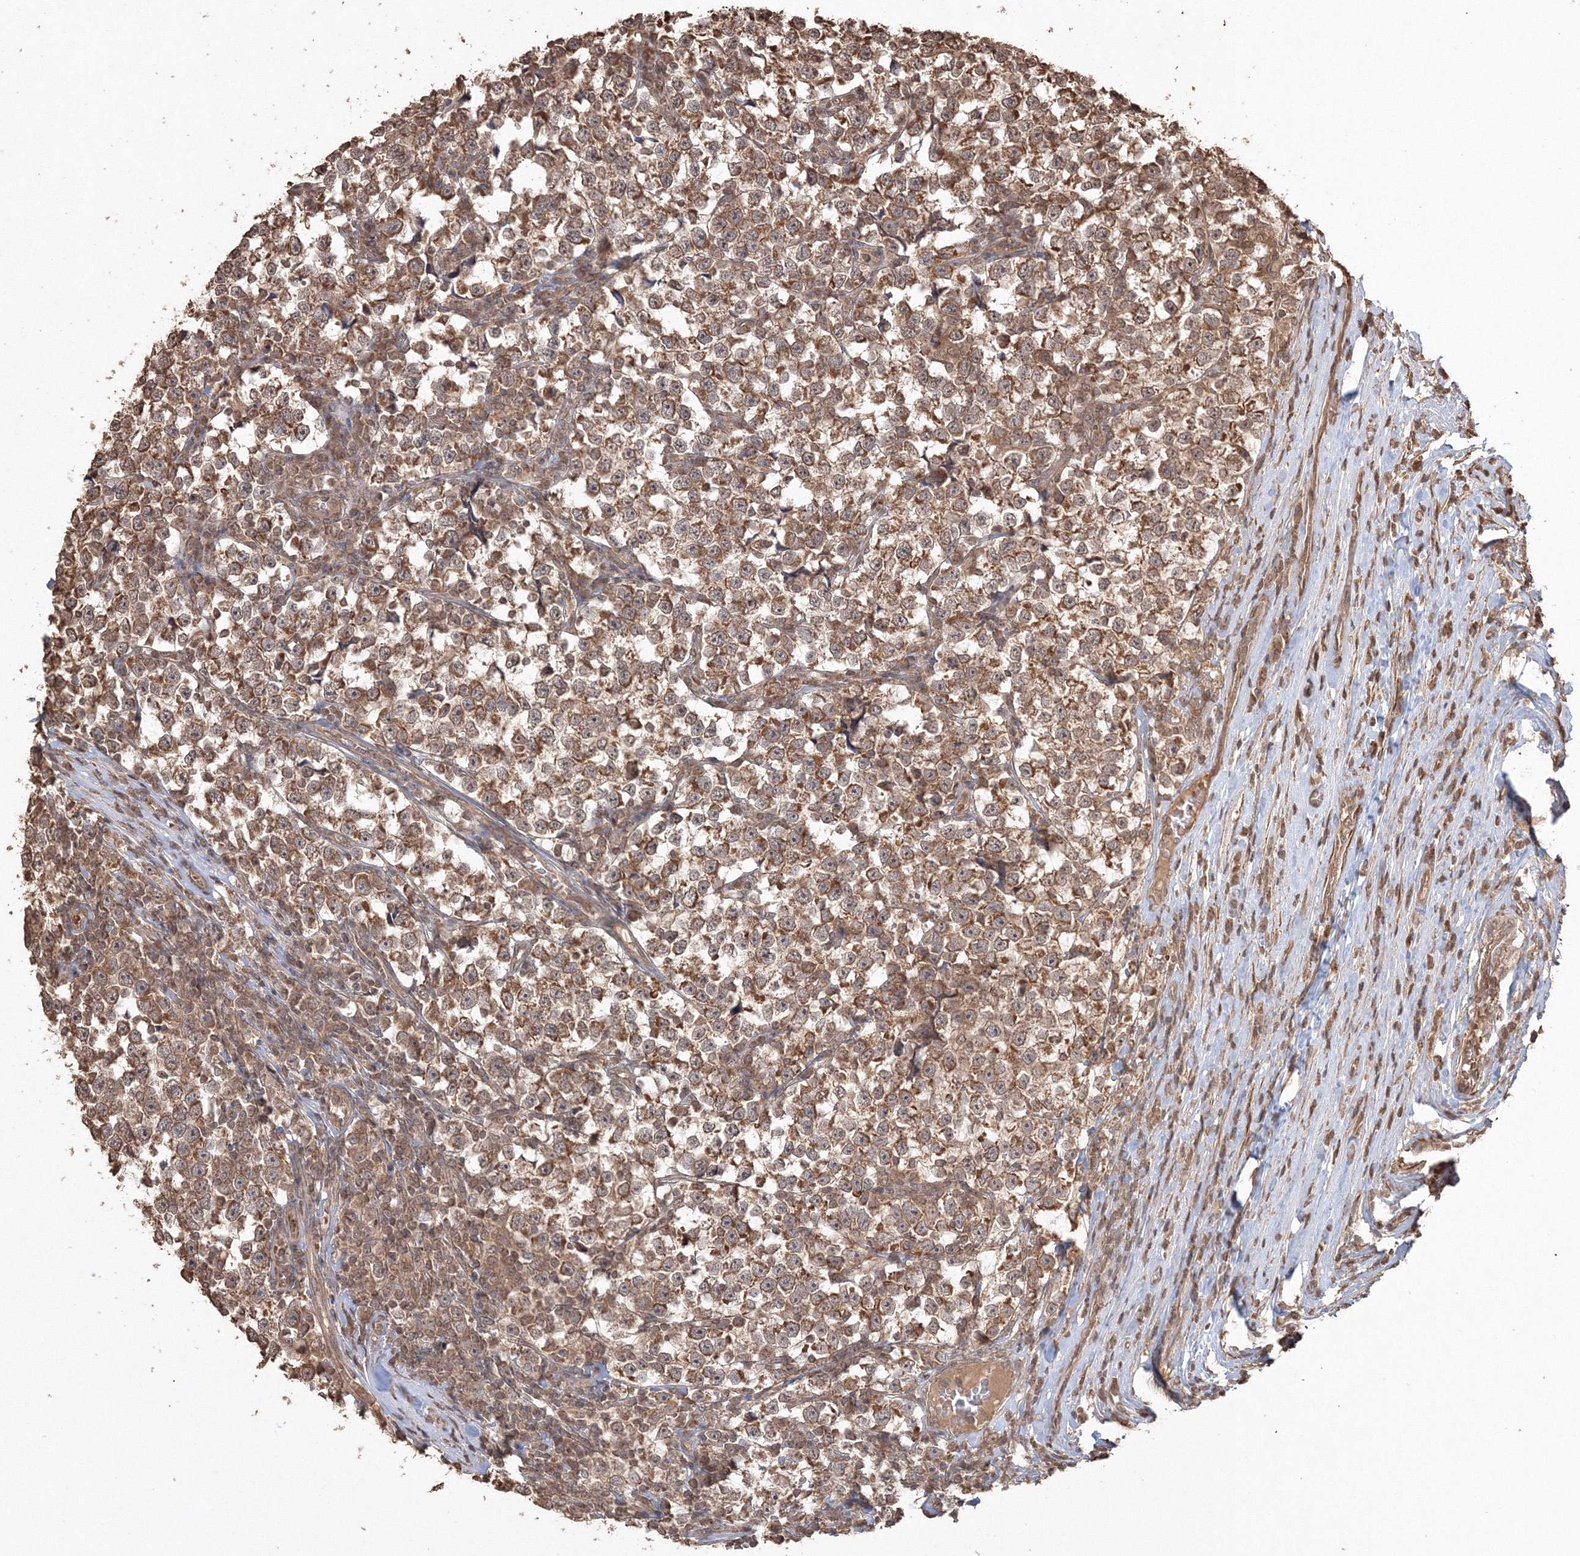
{"staining": {"intensity": "moderate", "quantity": ">75%", "location": "cytoplasmic/membranous"}, "tissue": "testis cancer", "cell_type": "Tumor cells", "image_type": "cancer", "snomed": [{"axis": "morphology", "description": "Normal tissue, NOS"}, {"axis": "morphology", "description": "Seminoma, NOS"}, {"axis": "topography", "description": "Testis"}], "caption": "A medium amount of moderate cytoplasmic/membranous positivity is seen in approximately >75% of tumor cells in testis seminoma tissue.", "gene": "CCDC122", "patient": {"sex": "male", "age": 43}}